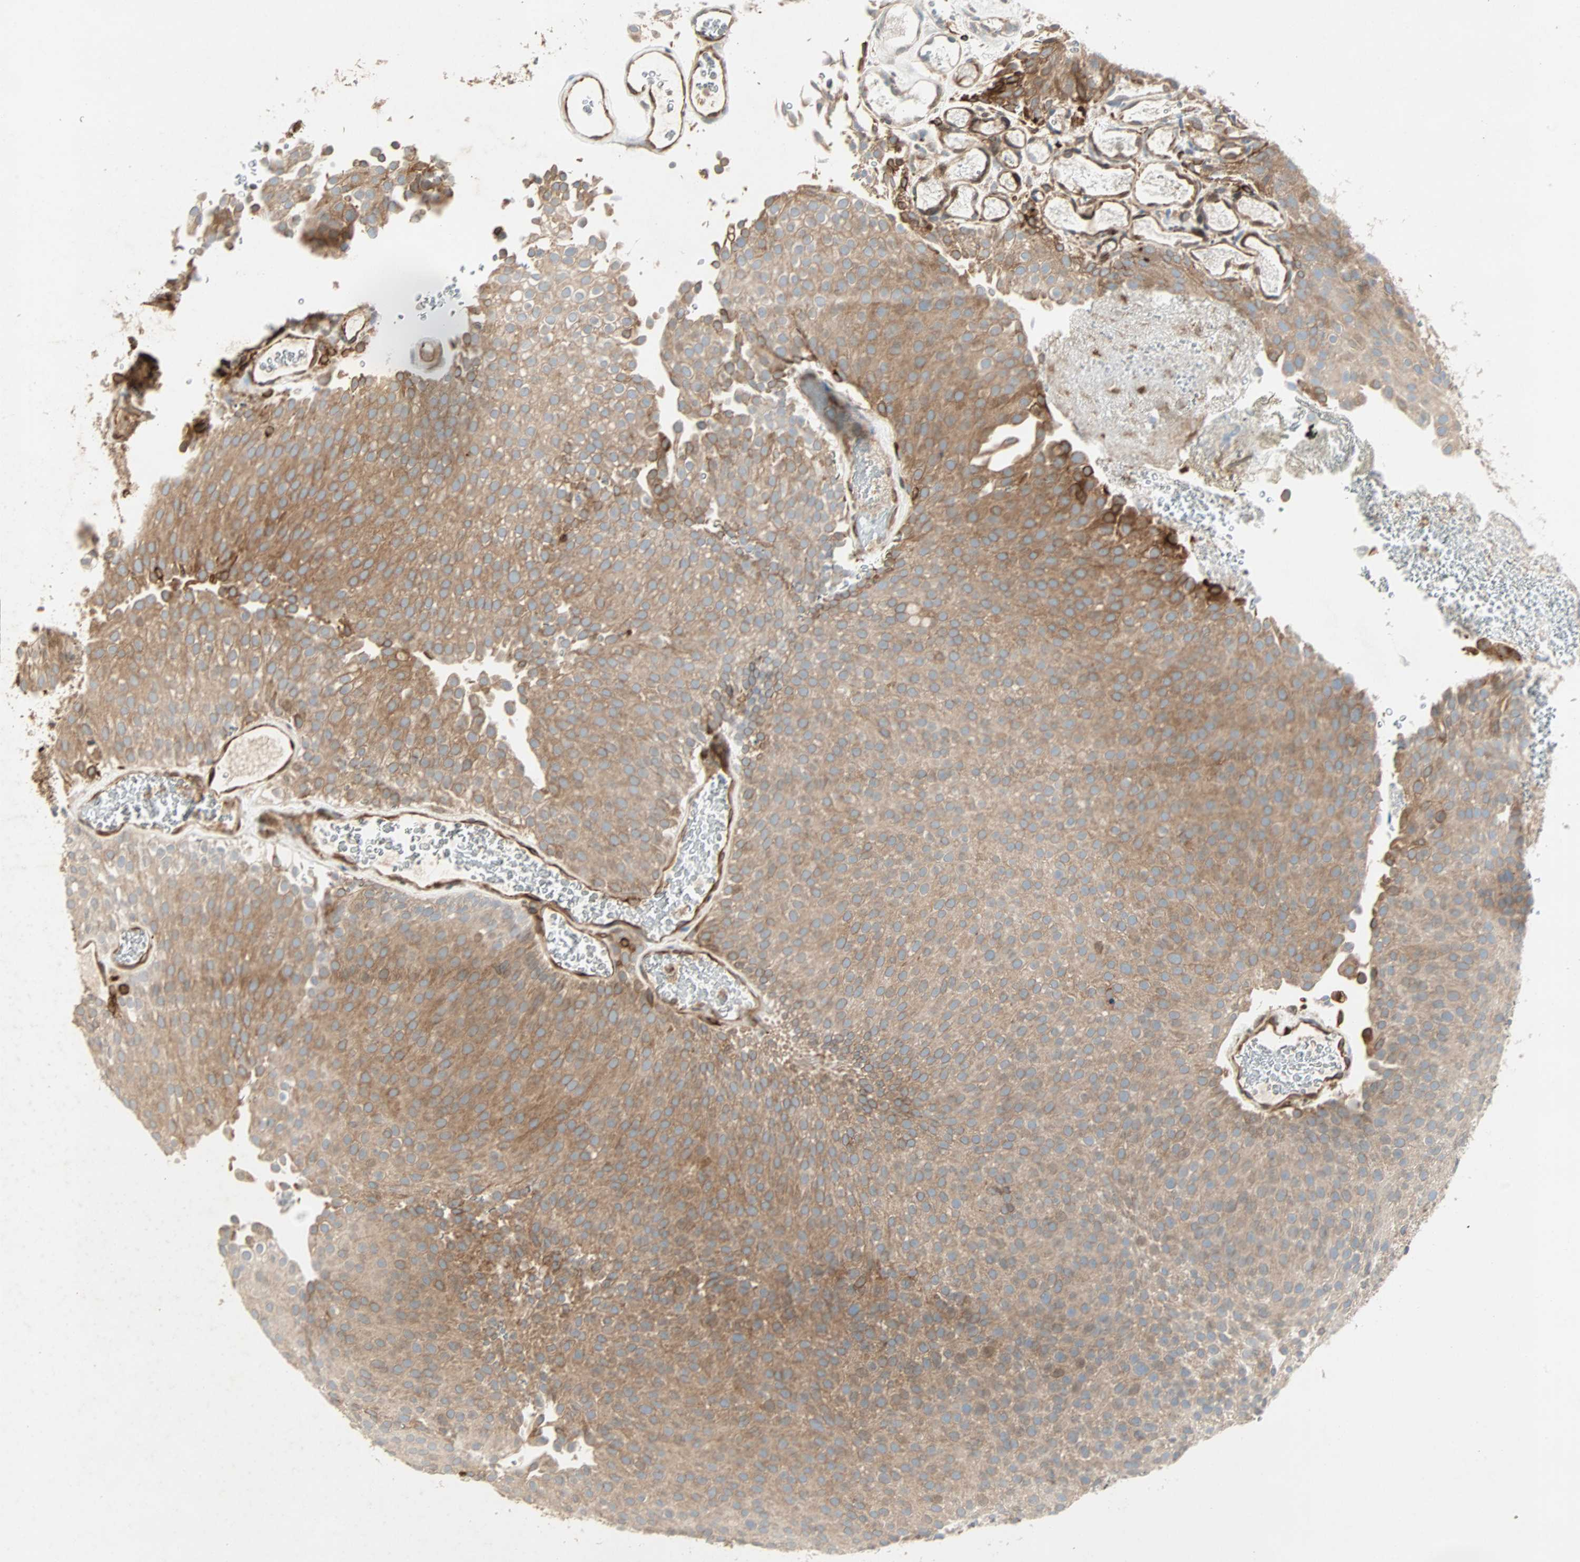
{"staining": {"intensity": "moderate", "quantity": ">75%", "location": "cytoplasmic/membranous"}, "tissue": "urothelial cancer", "cell_type": "Tumor cells", "image_type": "cancer", "snomed": [{"axis": "morphology", "description": "Urothelial carcinoma, Low grade"}, {"axis": "topography", "description": "Urinary bladder"}], "caption": "Protein analysis of urothelial cancer tissue reveals moderate cytoplasmic/membranous positivity in about >75% of tumor cells. (DAB IHC with brightfield microscopy, high magnification).", "gene": "TAPBP", "patient": {"sex": "male", "age": 78}}